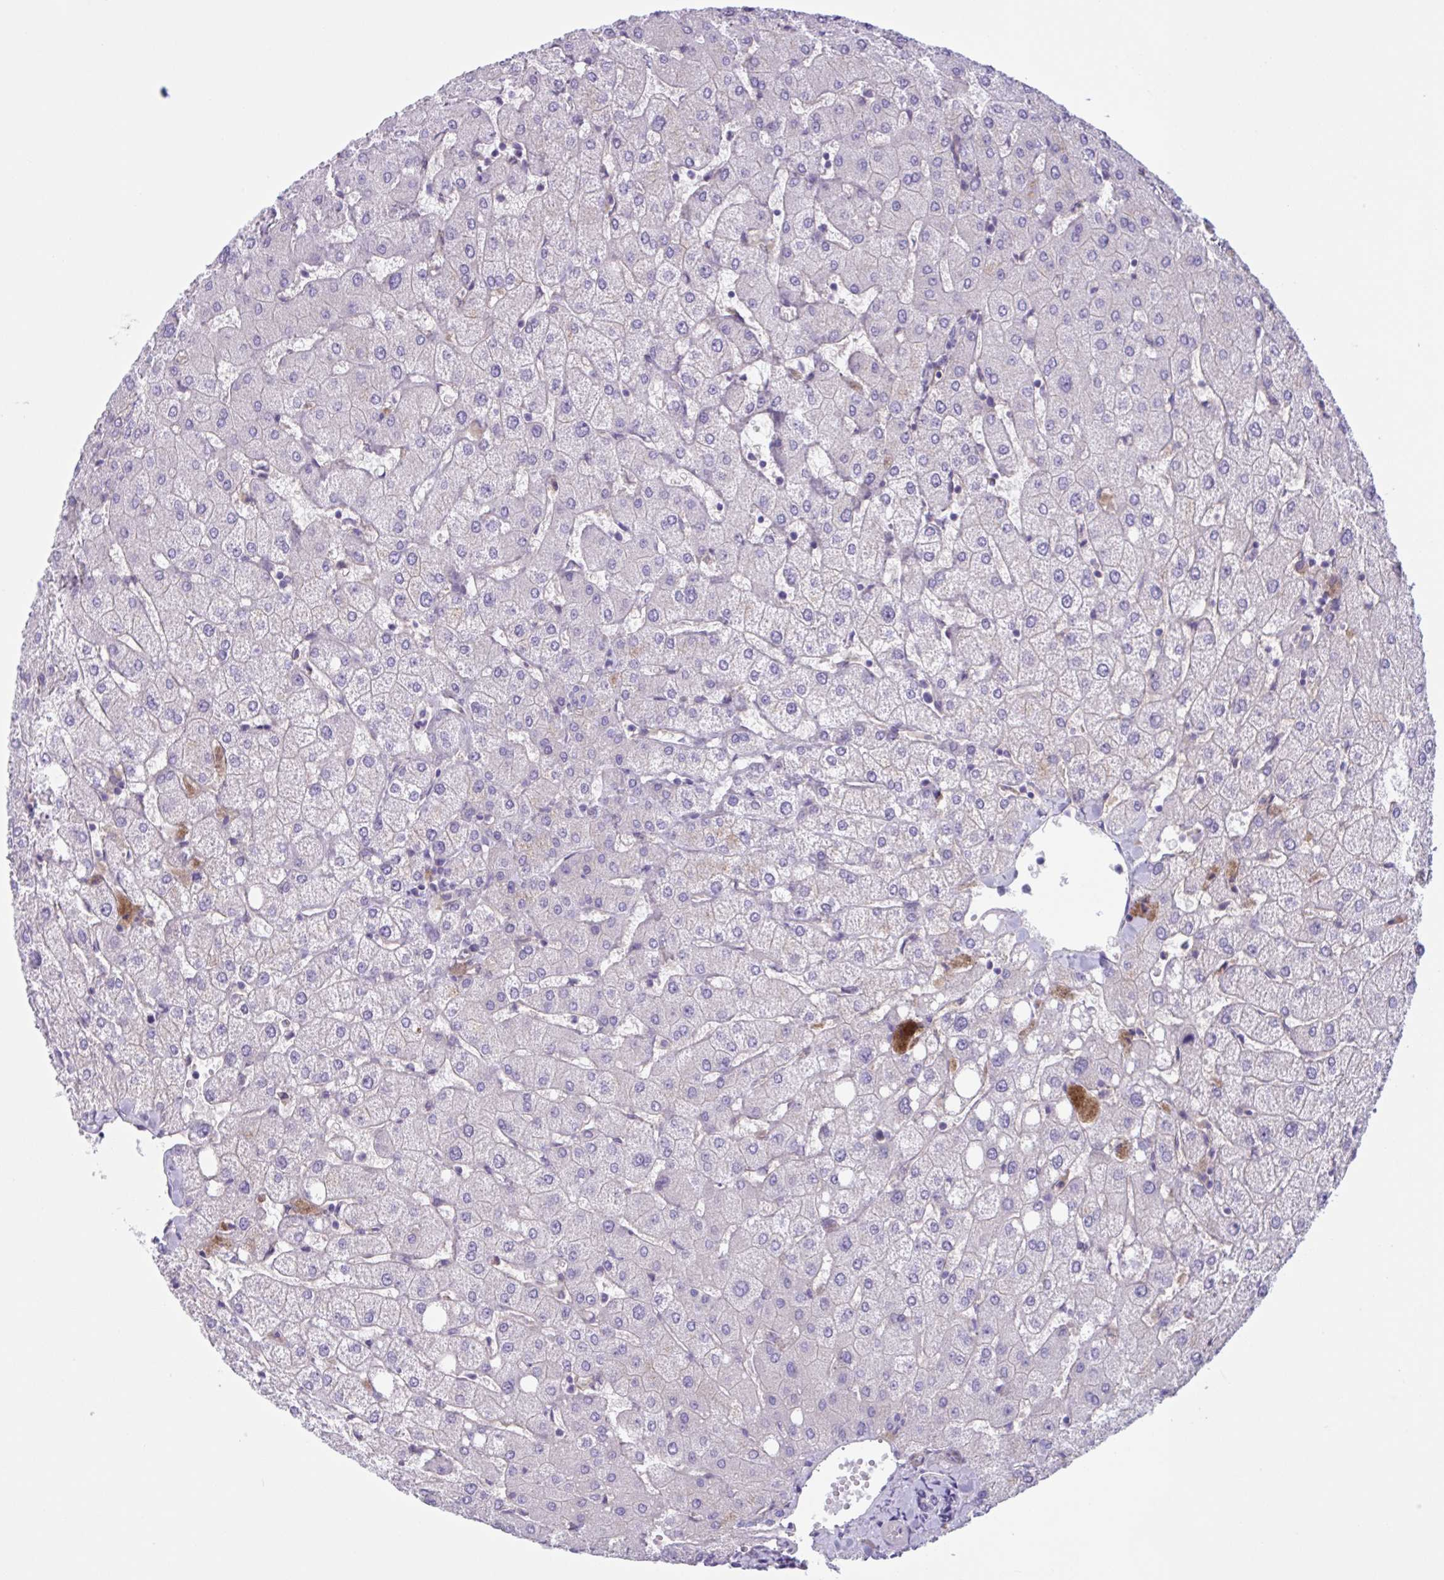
{"staining": {"intensity": "negative", "quantity": "none", "location": "none"}, "tissue": "liver", "cell_type": "Cholangiocytes", "image_type": "normal", "snomed": [{"axis": "morphology", "description": "Normal tissue, NOS"}, {"axis": "topography", "description": "Liver"}], "caption": "Image shows no protein expression in cholangiocytes of benign liver.", "gene": "TTC7B", "patient": {"sex": "female", "age": 54}}